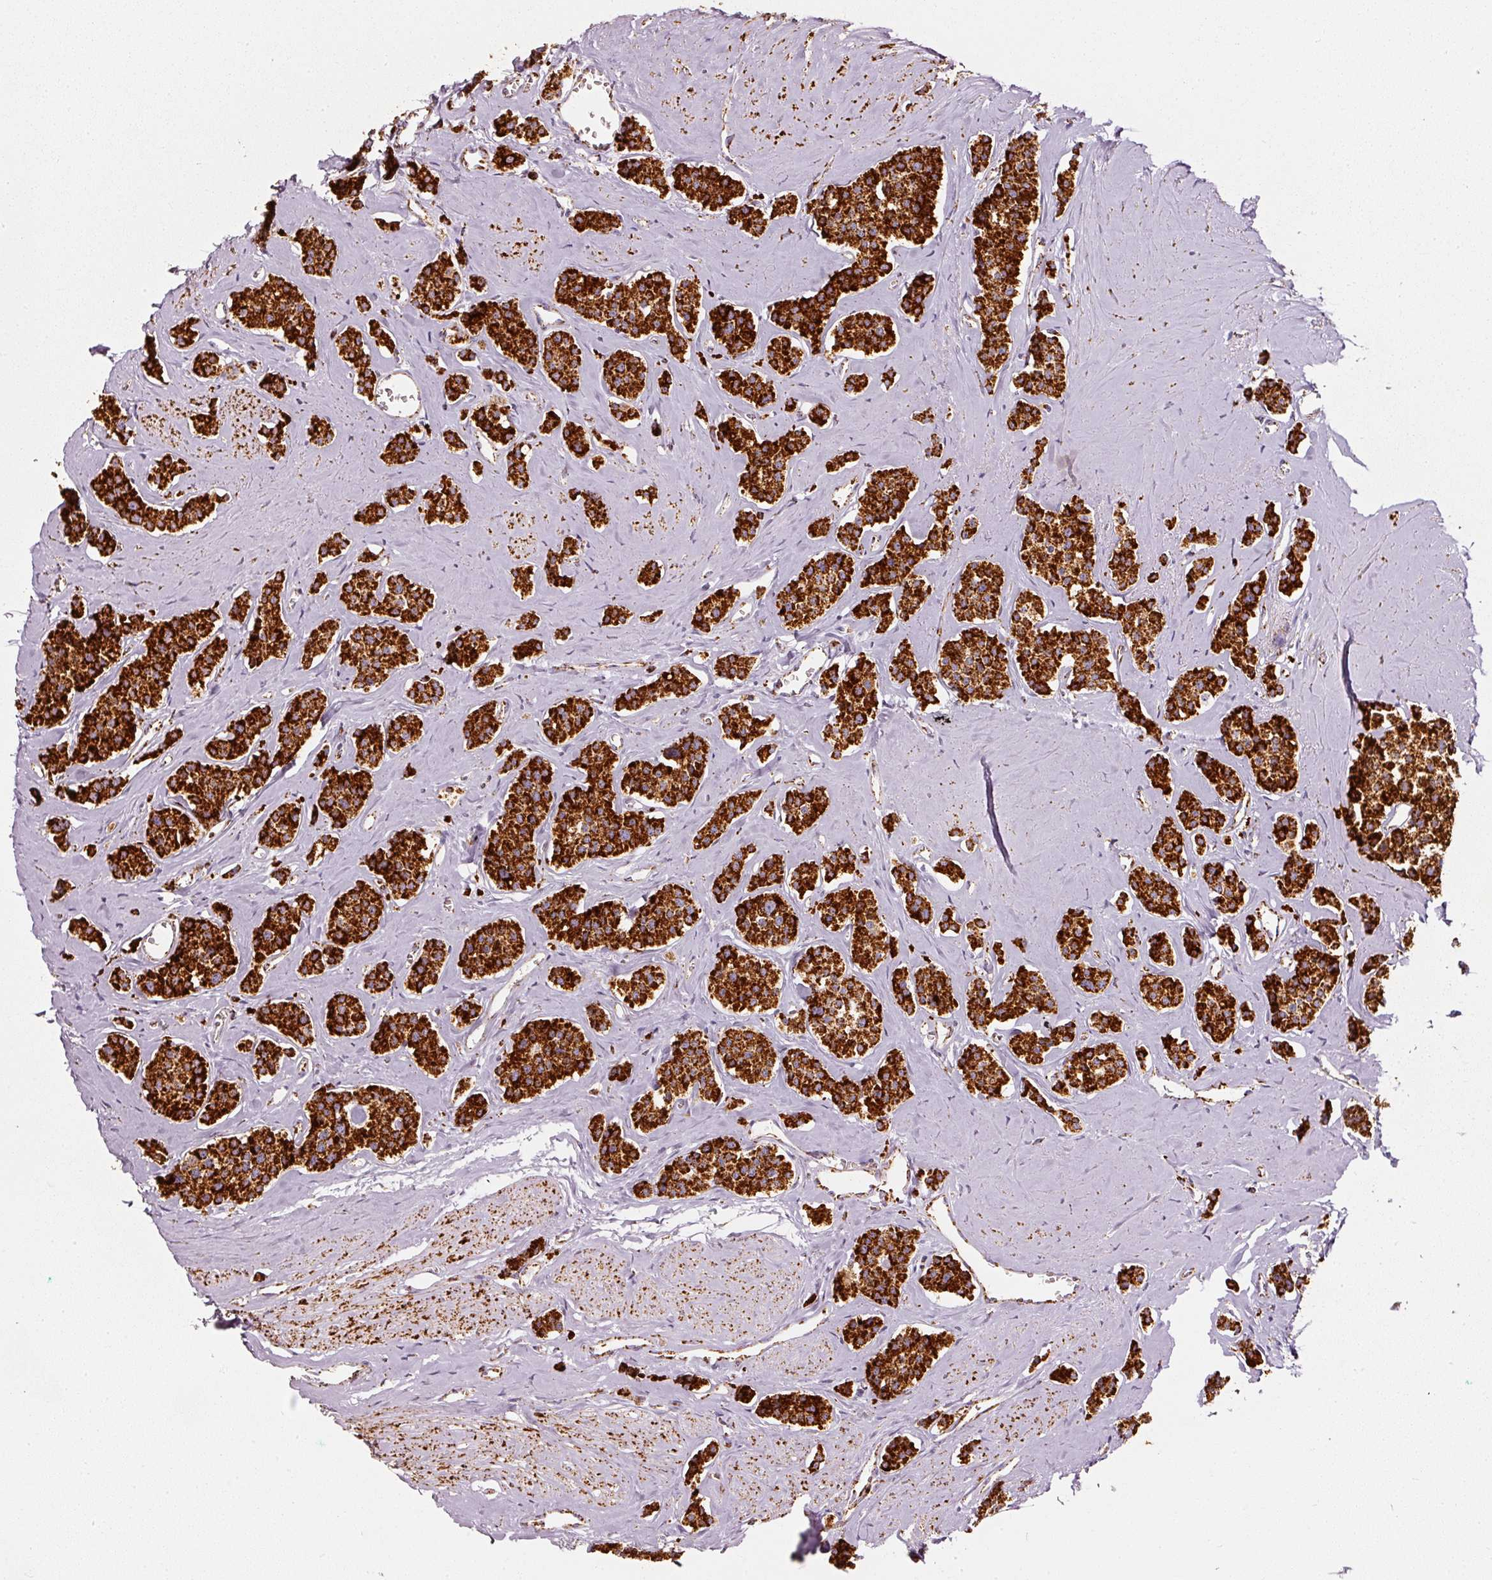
{"staining": {"intensity": "strong", "quantity": ">75%", "location": "cytoplasmic/membranous"}, "tissue": "carcinoid", "cell_type": "Tumor cells", "image_type": "cancer", "snomed": [{"axis": "morphology", "description": "Carcinoid, malignant, NOS"}, {"axis": "topography", "description": "Small intestine"}], "caption": "This is a histology image of immunohistochemistry (IHC) staining of carcinoid (malignant), which shows strong staining in the cytoplasmic/membranous of tumor cells.", "gene": "MT-CO2", "patient": {"sex": "male", "age": 60}}